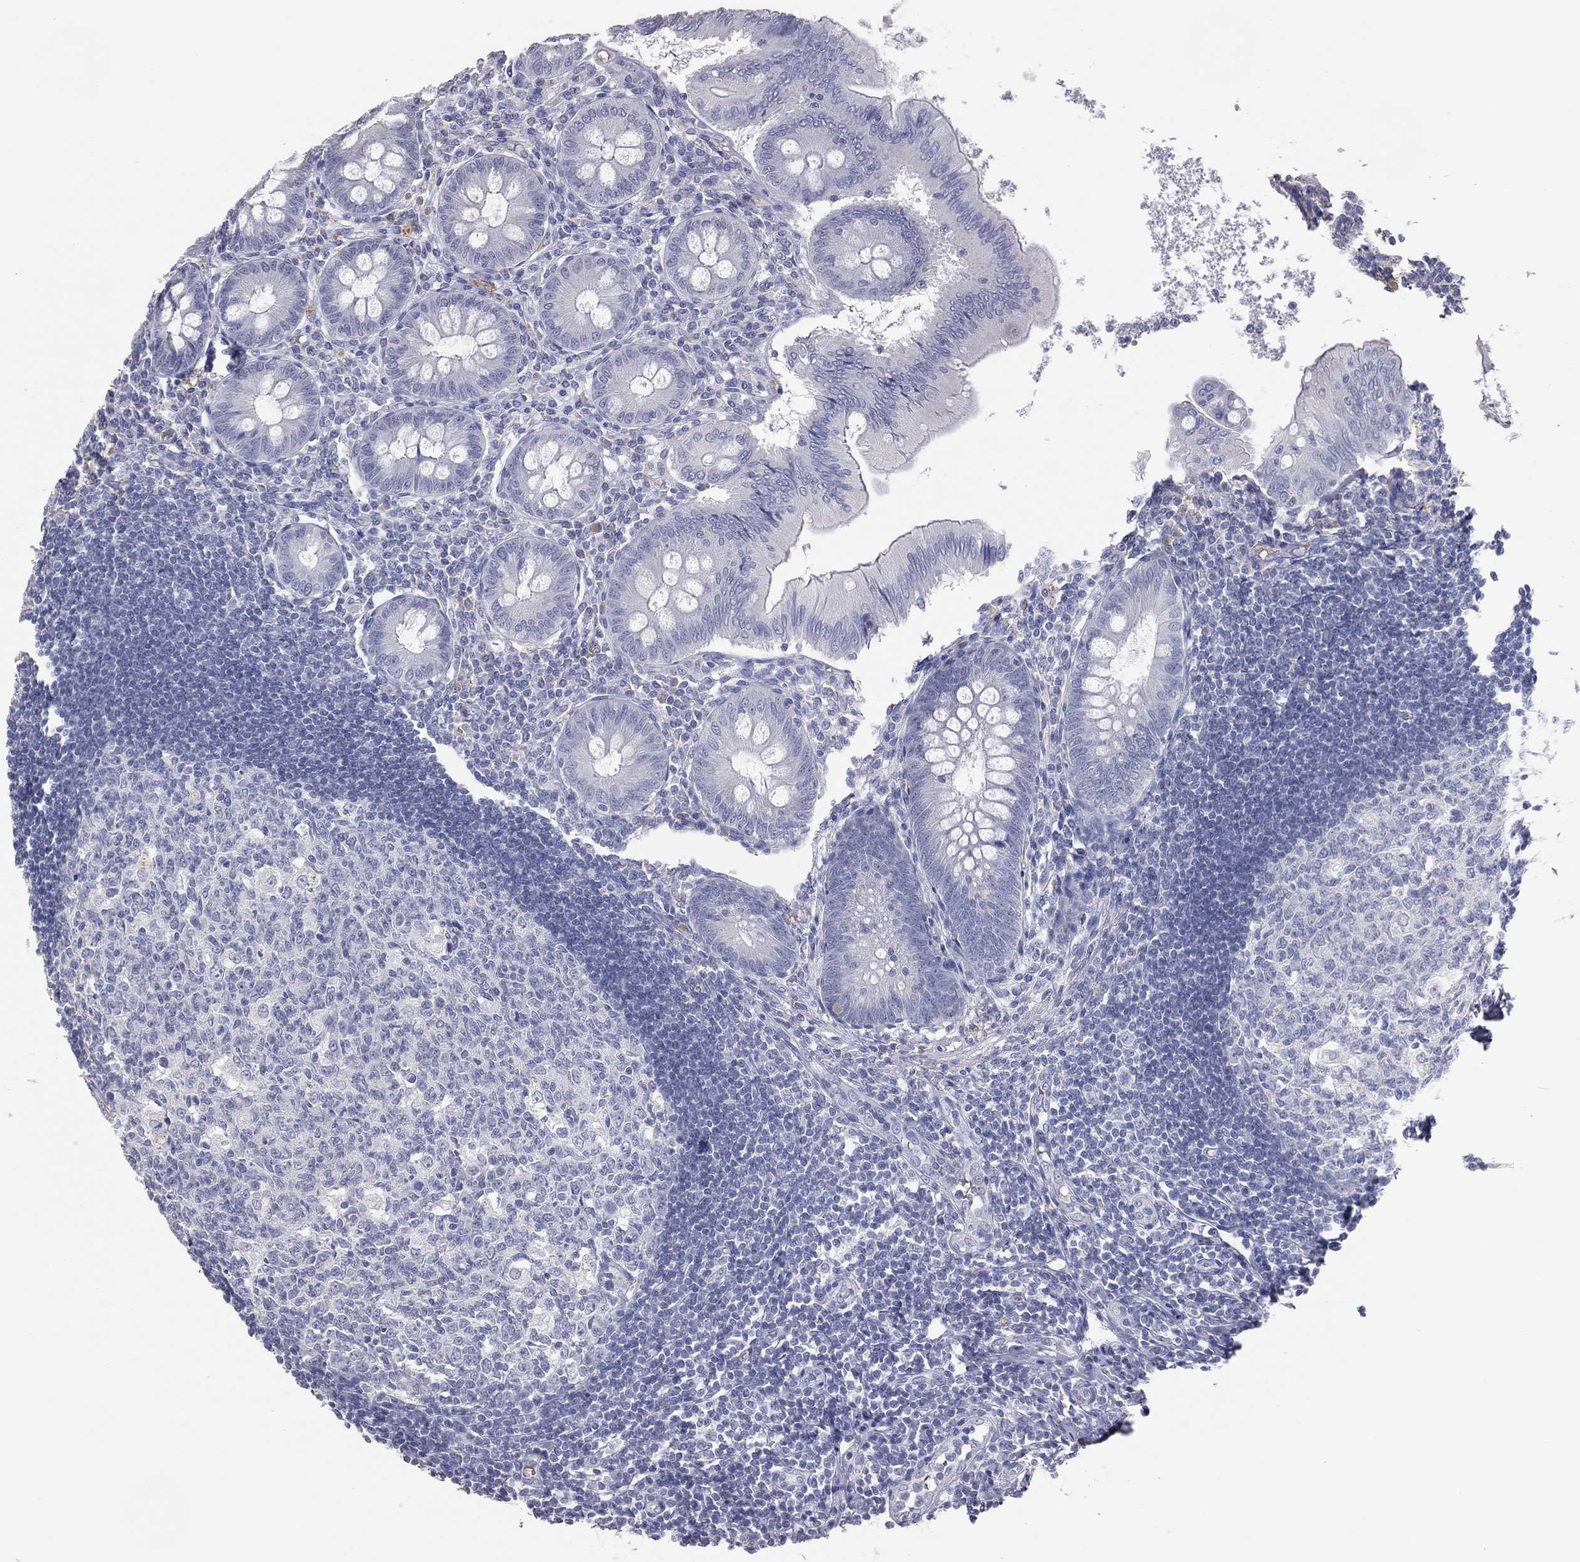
{"staining": {"intensity": "negative", "quantity": "none", "location": "none"}, "tissue": "appendix", "cell_type": "Glandular cells", "image_type": "normal", "snomed": [{"axis": "morphology", "description": "Normal tissue, NOS"}, {"axis": "morphology", "description": "Inflammation, NOS"}, {"axis": "topography", "description": "Appendix"}], "caption": "Protein analysis of normal appendix shows no significant positivity in glandular cells.", "gene": "ESX1", "patient": {"sex": "male", "age": 16}}